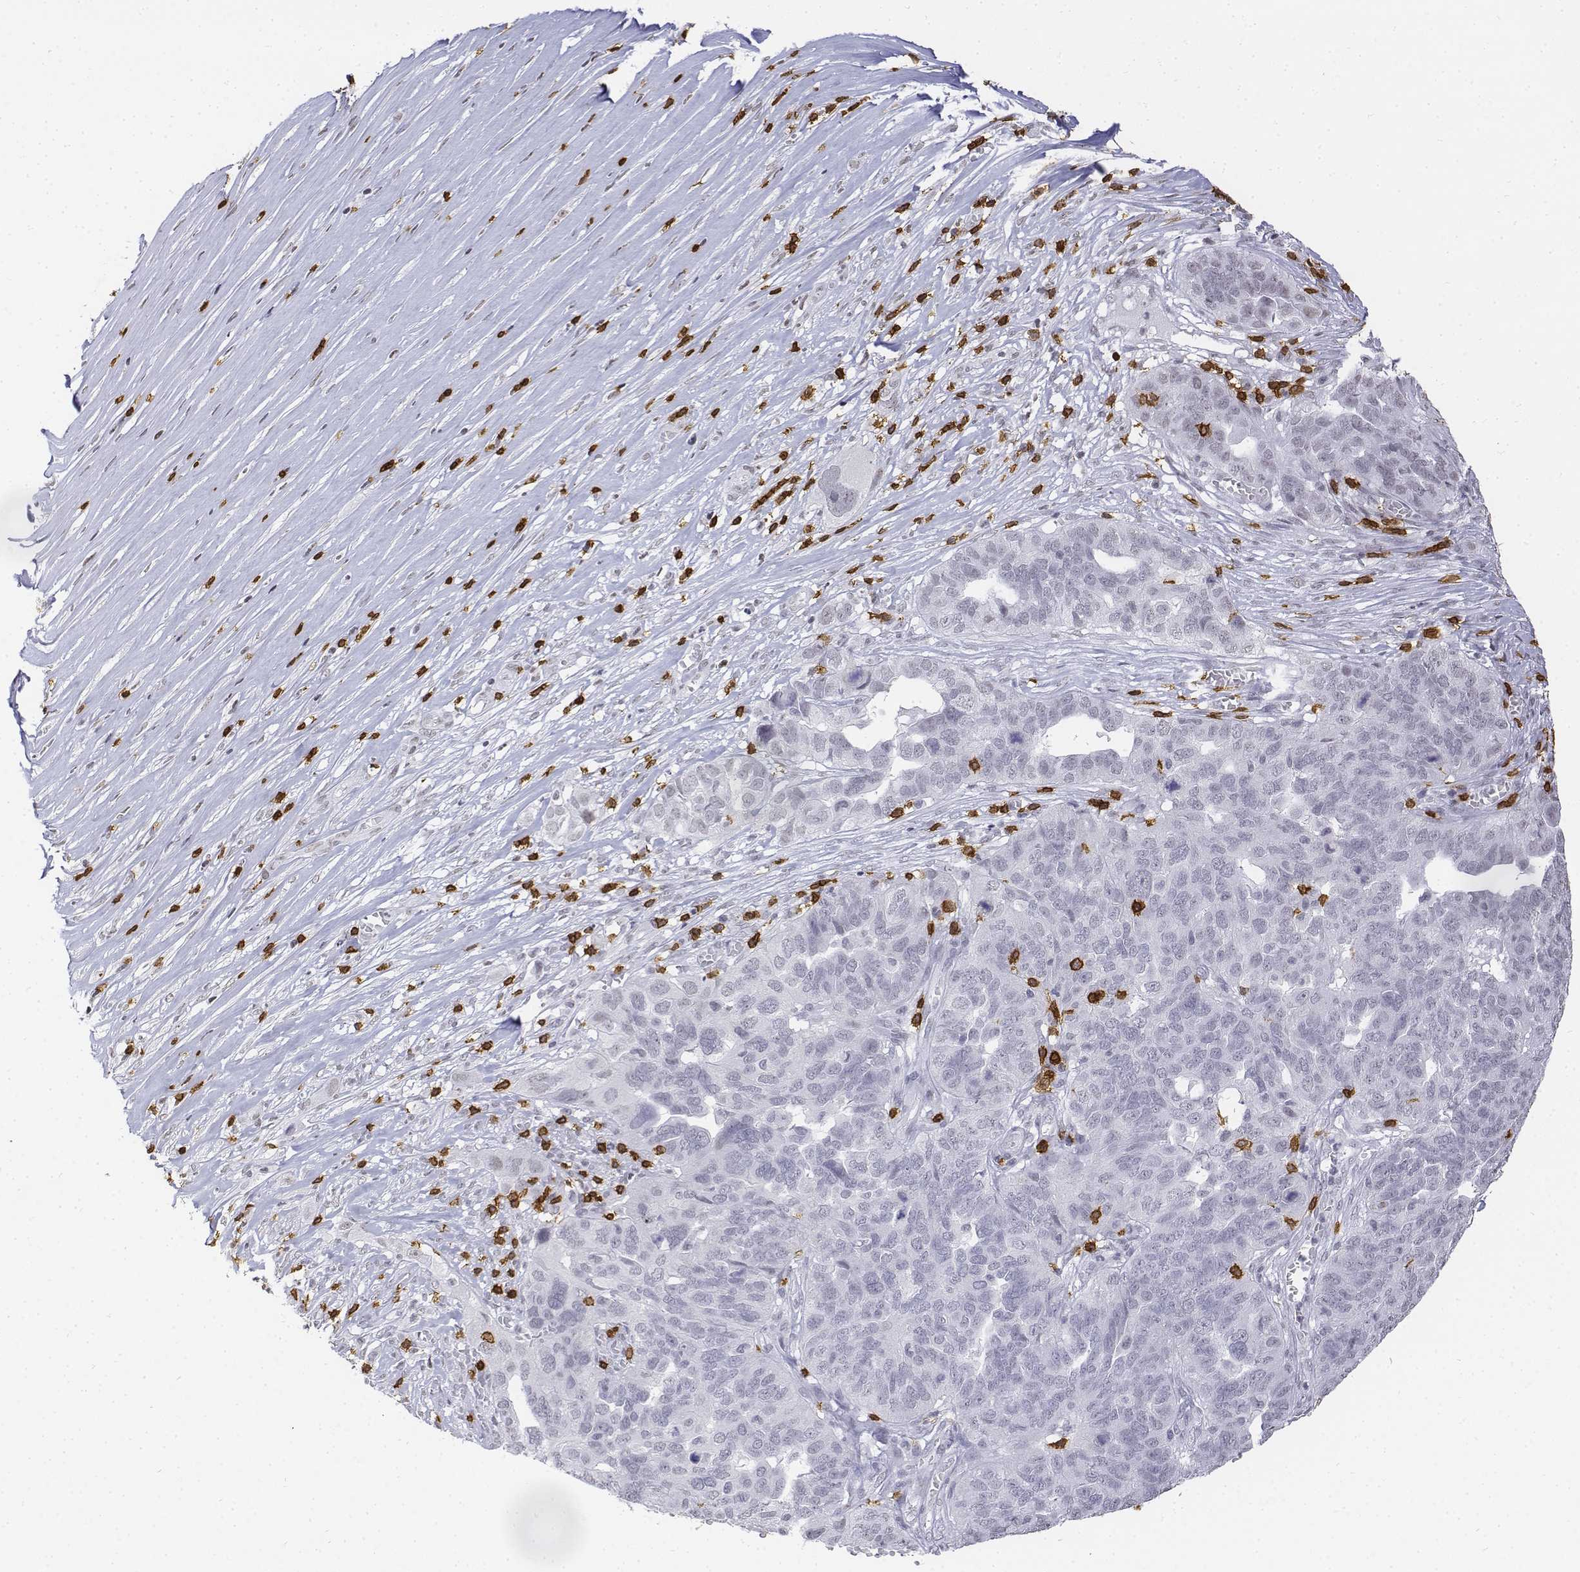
{"staining": {"intensity": "negative", "quantity": "none", "location": "none"}, "tissue": "ovarian cancer", "cell_type": "Tumor cells", "image_type": "cancer", "snomed": [{"axis": "morphology", "description": "Carcinoma, endometroid"}, {"axis": "topography", "description": "Soft tissue"}, {"axis": "topography", "description": "Ovary"}], "caption": "Immunohistochemistry of ovarian endometroid carcinoma displays no positivity in tumor cells. (Stains: DAB (3,3'-diaminobenzidine) immunohistochemistry (IHC) with hematoxylin counter stain, Microscopy: brightfield microscopy at high magnification).", "gene": "CD3E", "patient": {"sex": "female", "age": 52}}